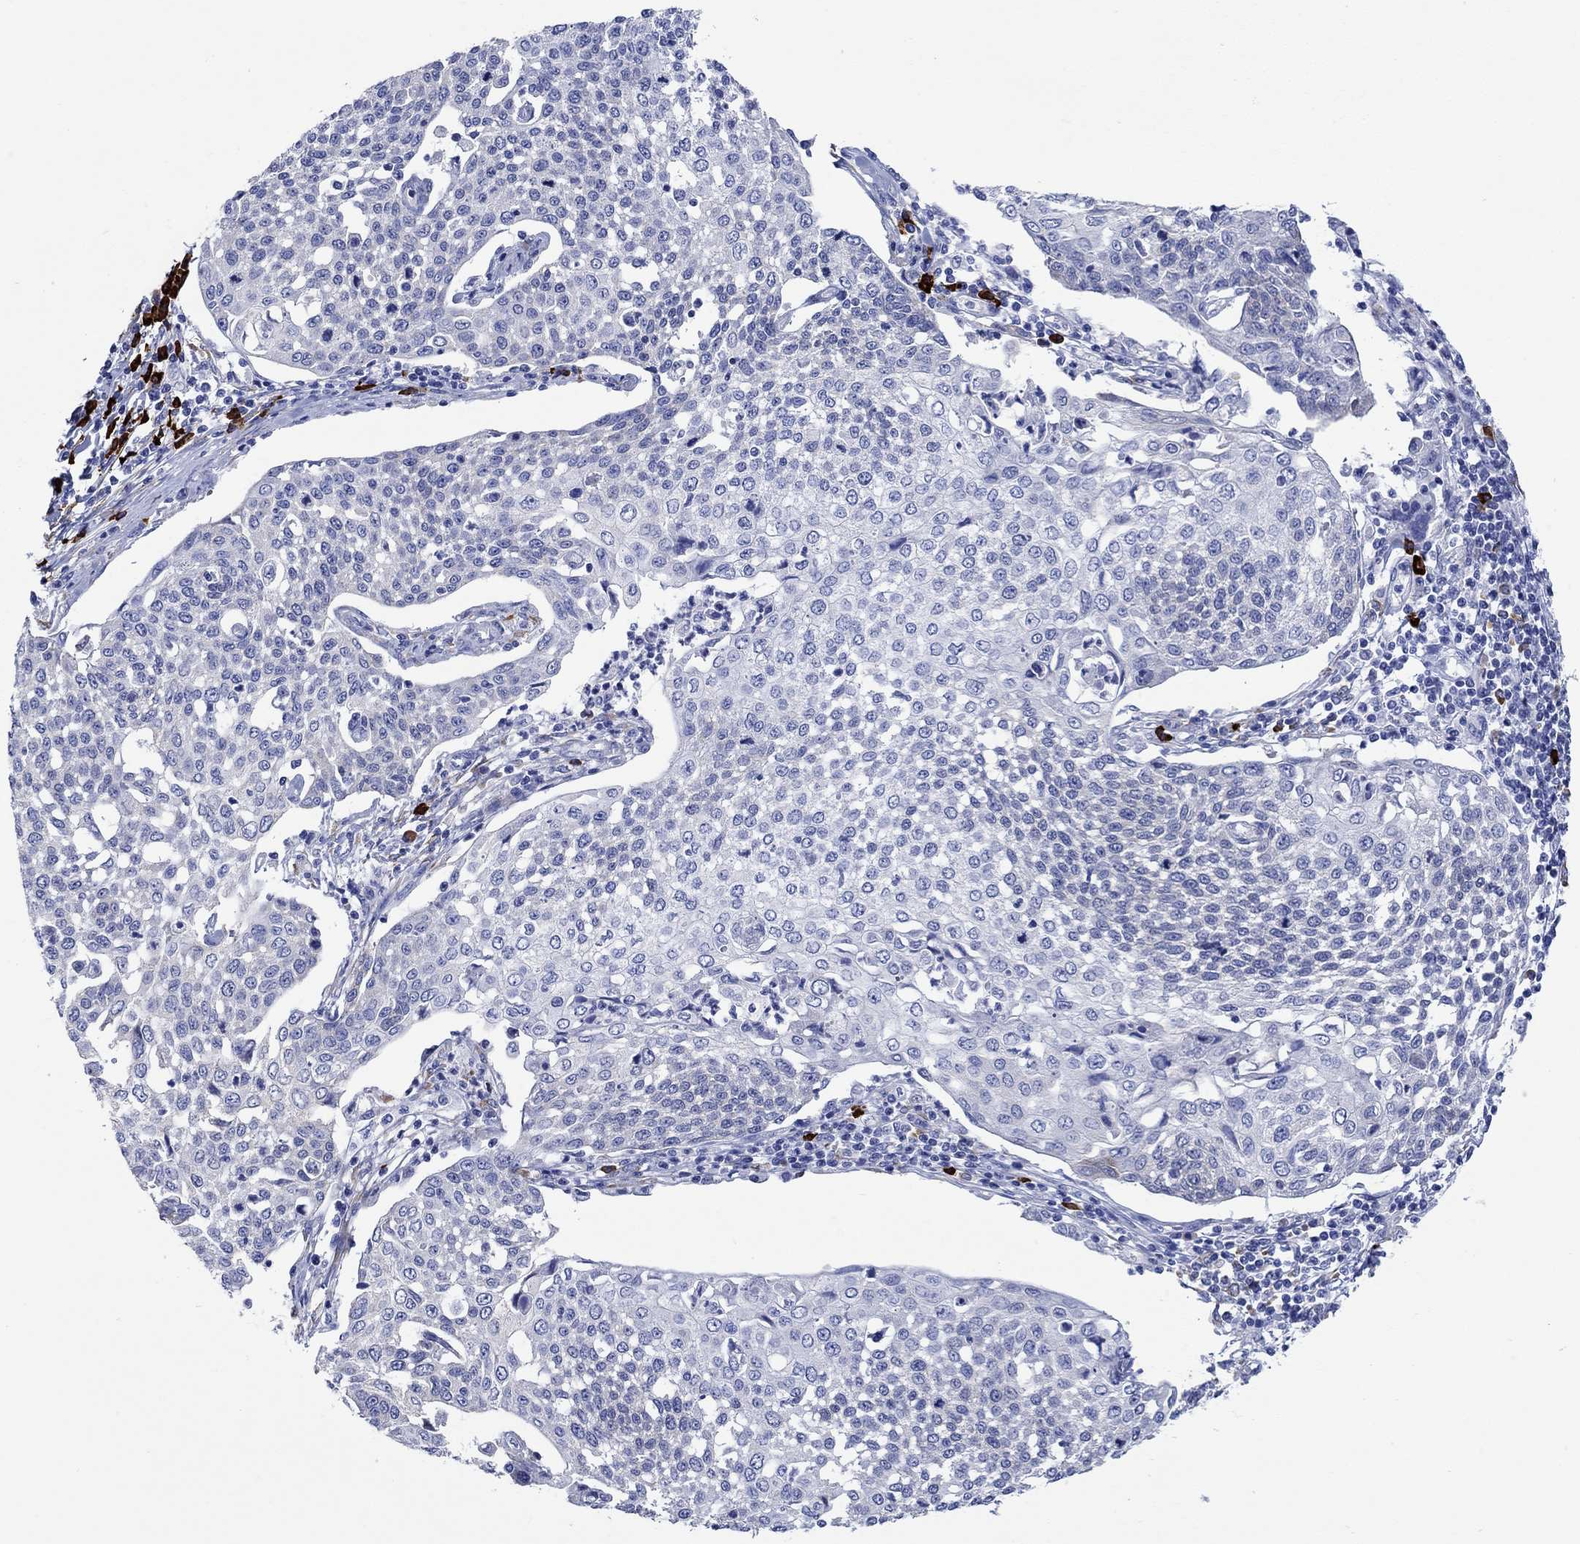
{"staining": {"intensity": "negative", "quantity": "none", "location": "none"}, "tissue": "cervical cancer", "cell_type": "Tumor cells", "image_type": "cancer", "snomed": [{"axis": "morphology", "description": "Squamous cell carcinoma, NOS"}, {"axis": "topography", "description": "Cervix"}], "caption": "Immunohistochemical staining of cervical cancer displays no significant positivity in tumor cells.", "gene": "P2RY6", "patient": {"sex": "female", "age": 34}}